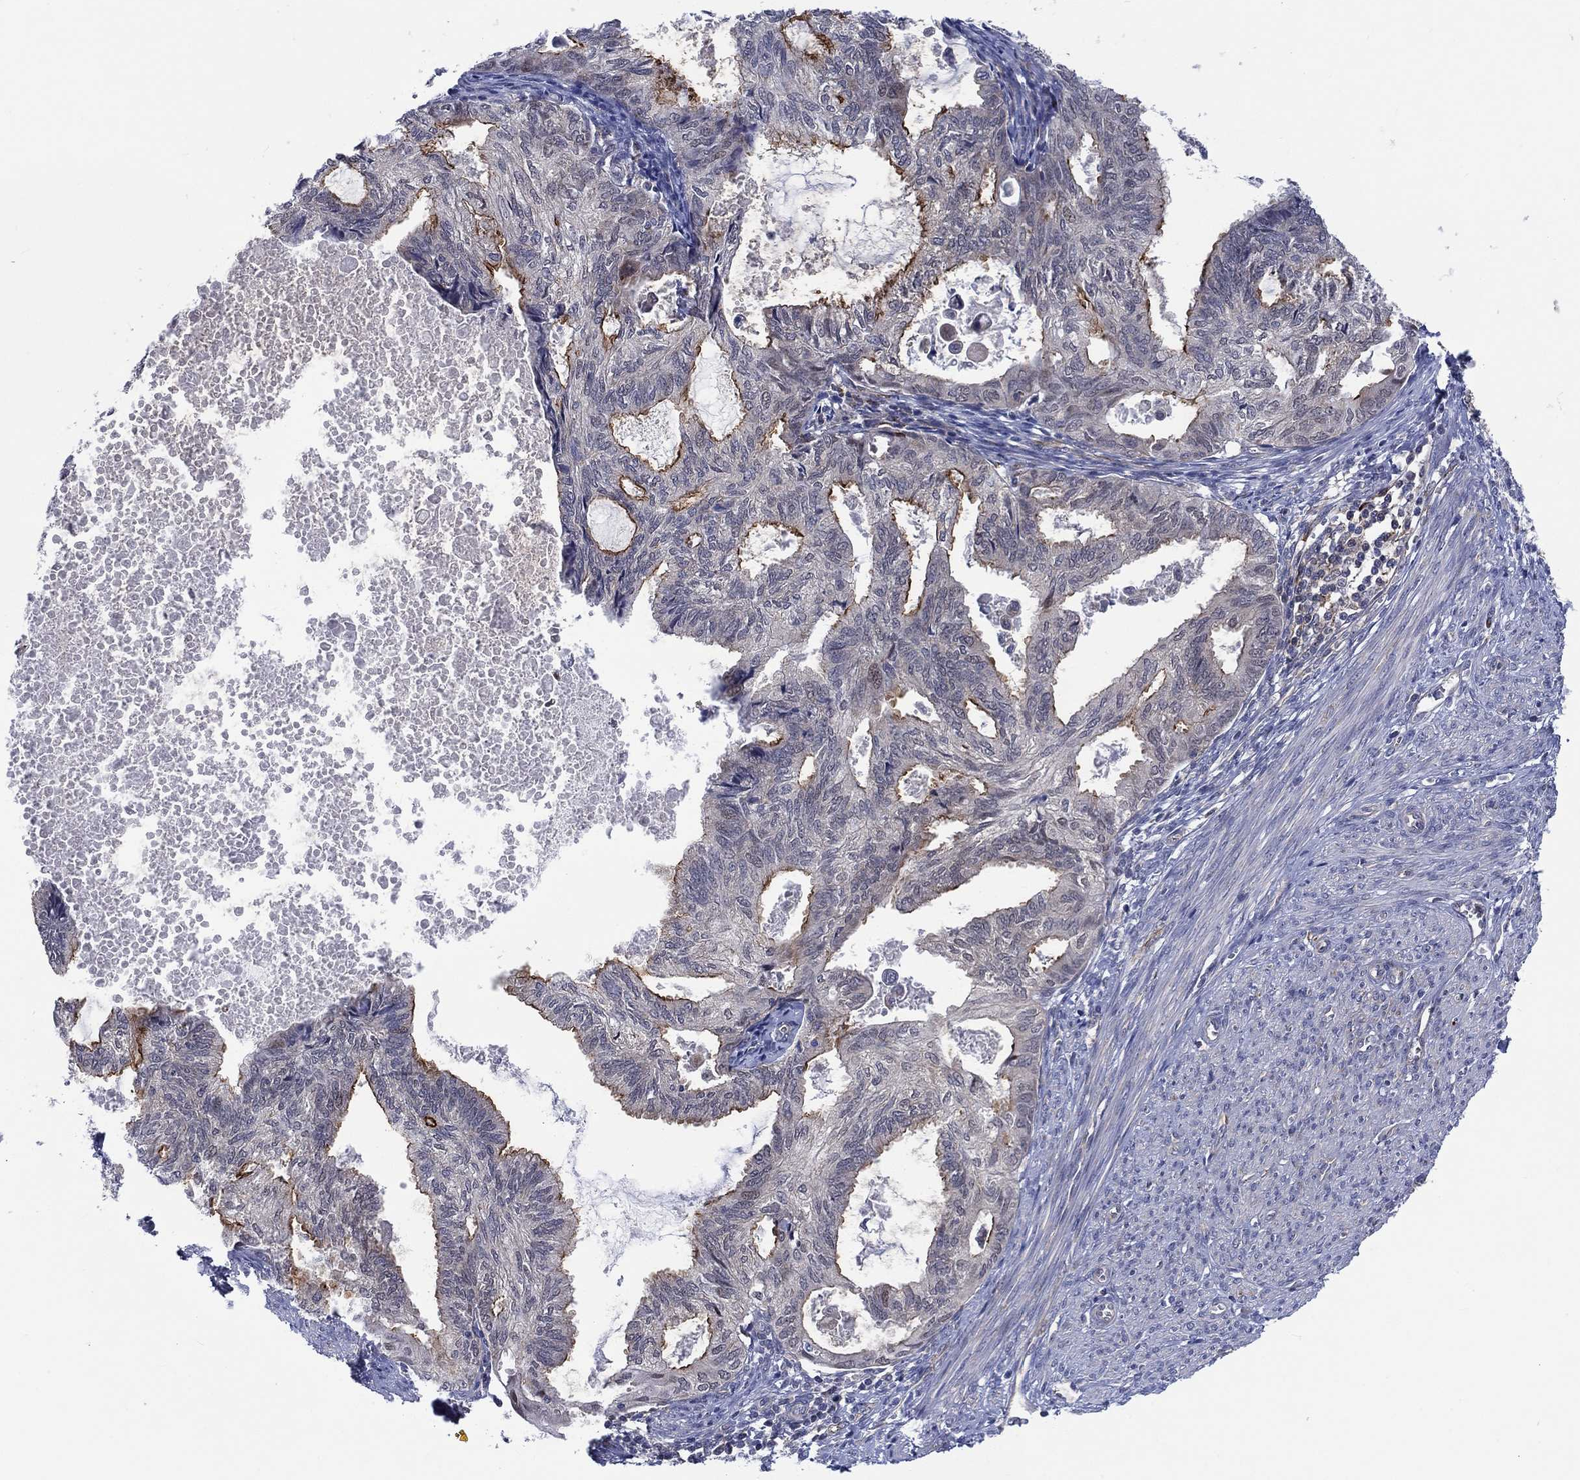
{"staining": {"intensity": "strong", "quantity": "<25%", "location": "cytoplasmic/membranous"}, "tissue": "endometrial cancer", "cell_type": "Tumor cells", "image_type": "cancer", "snomed": [{"axis": "morphology", "description": "Adenocarcinoma, NOS"}, {"axis": "topography", "description": "Endometrium"}], "caption": "Tumor cells reveal medium levels of strong cytoplasmic/membranous staining in about <25% of cells in endometrial cancer (adenocarcinoma). Immunohistochemistry (ihc) stains the protein in brown and the nuclei are stained blue.", "gene": "SLC35F2", "patient": {"sex": "female", "age": 86}}